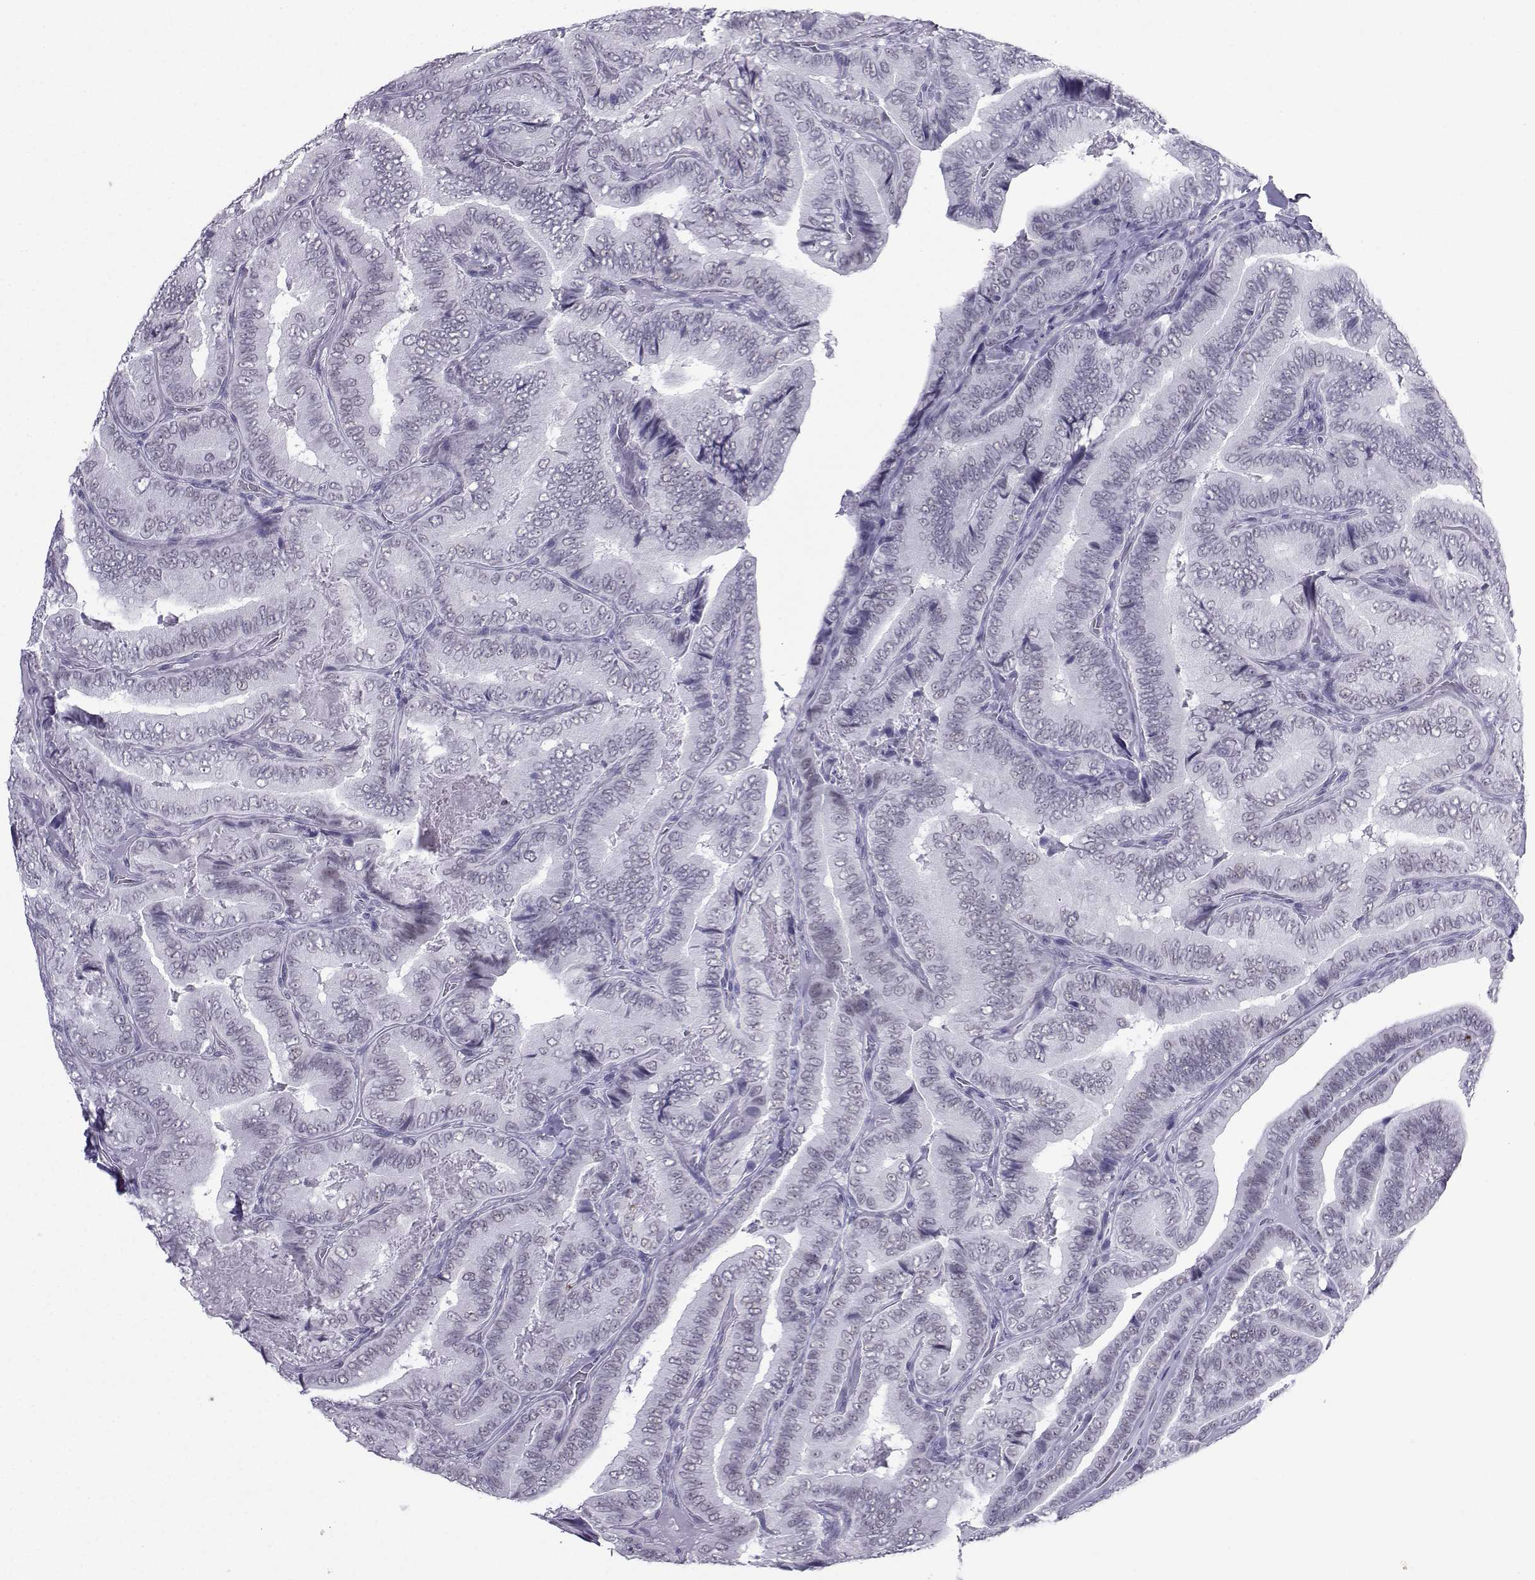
{"staining": {"intensity": "negative", "quantity": "none", "location": "none"}, "tissue": "thyroid cancer", "cell_type": "Tumor cells", "image_type": "cancer", "snomed": [{"axis": "morphology", "description": "Papillary adenocarcinoma, NOS"}, {"axis": "topography", "description": "Thyroid gland"}], "caption": "Photomicrograph shows no significant protein staining in tumor cells of thyroid cancer (papillary adenocarcinoma). (DAB immunohistochemistry visualized using brightfield microscopy, high magnification).", "gene": "LORICRIN", "patient": {"sex": "male", "age": 61}}